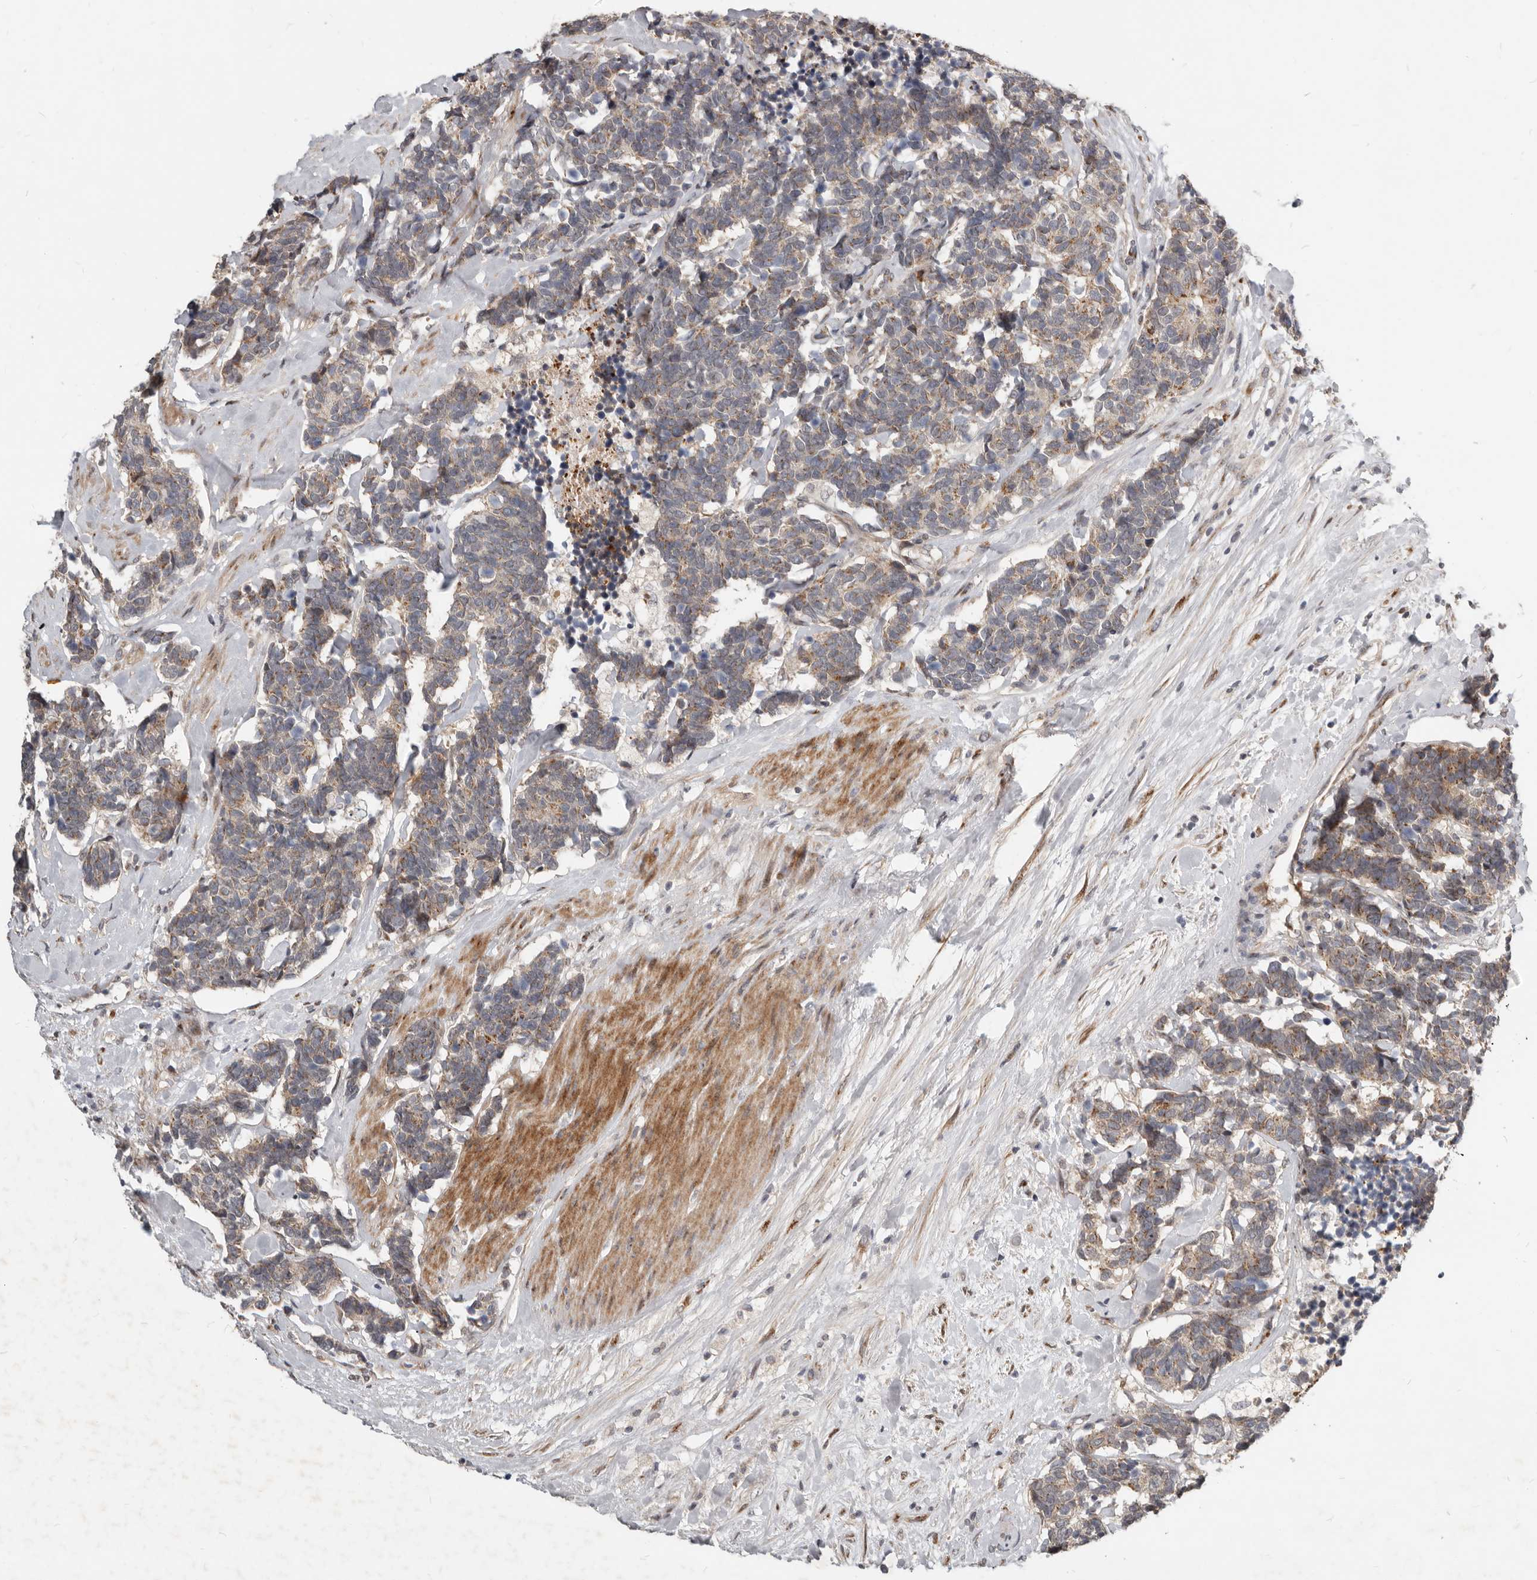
{"staining": {"intensity": "moderate", "quantity": "25%-75%", "location": "cytoplasmic/membranous"}, "tissue": "carcinoid", "cell_type": "Tumor cells", "image_type": "cancer", "snomed": [{"axis": "morphology", "description": "Carcinoma, NOS"}, {"axis": "morphology", "description": "Carcinoid, malignant, NOS"}, {"axis": "topography", "description": "Urinary bladder"}], "caption": "IHC (DAB) staining of human carcinoid demonstrates moderate cytoplasmic/membranous protein expression in about 25%-75% of tumor cells. (brown staining indicates protein expression, while blue staining denotes nuclei).", "gene": "NPY4R", "patient": {"sex": "male", "age": 57}}